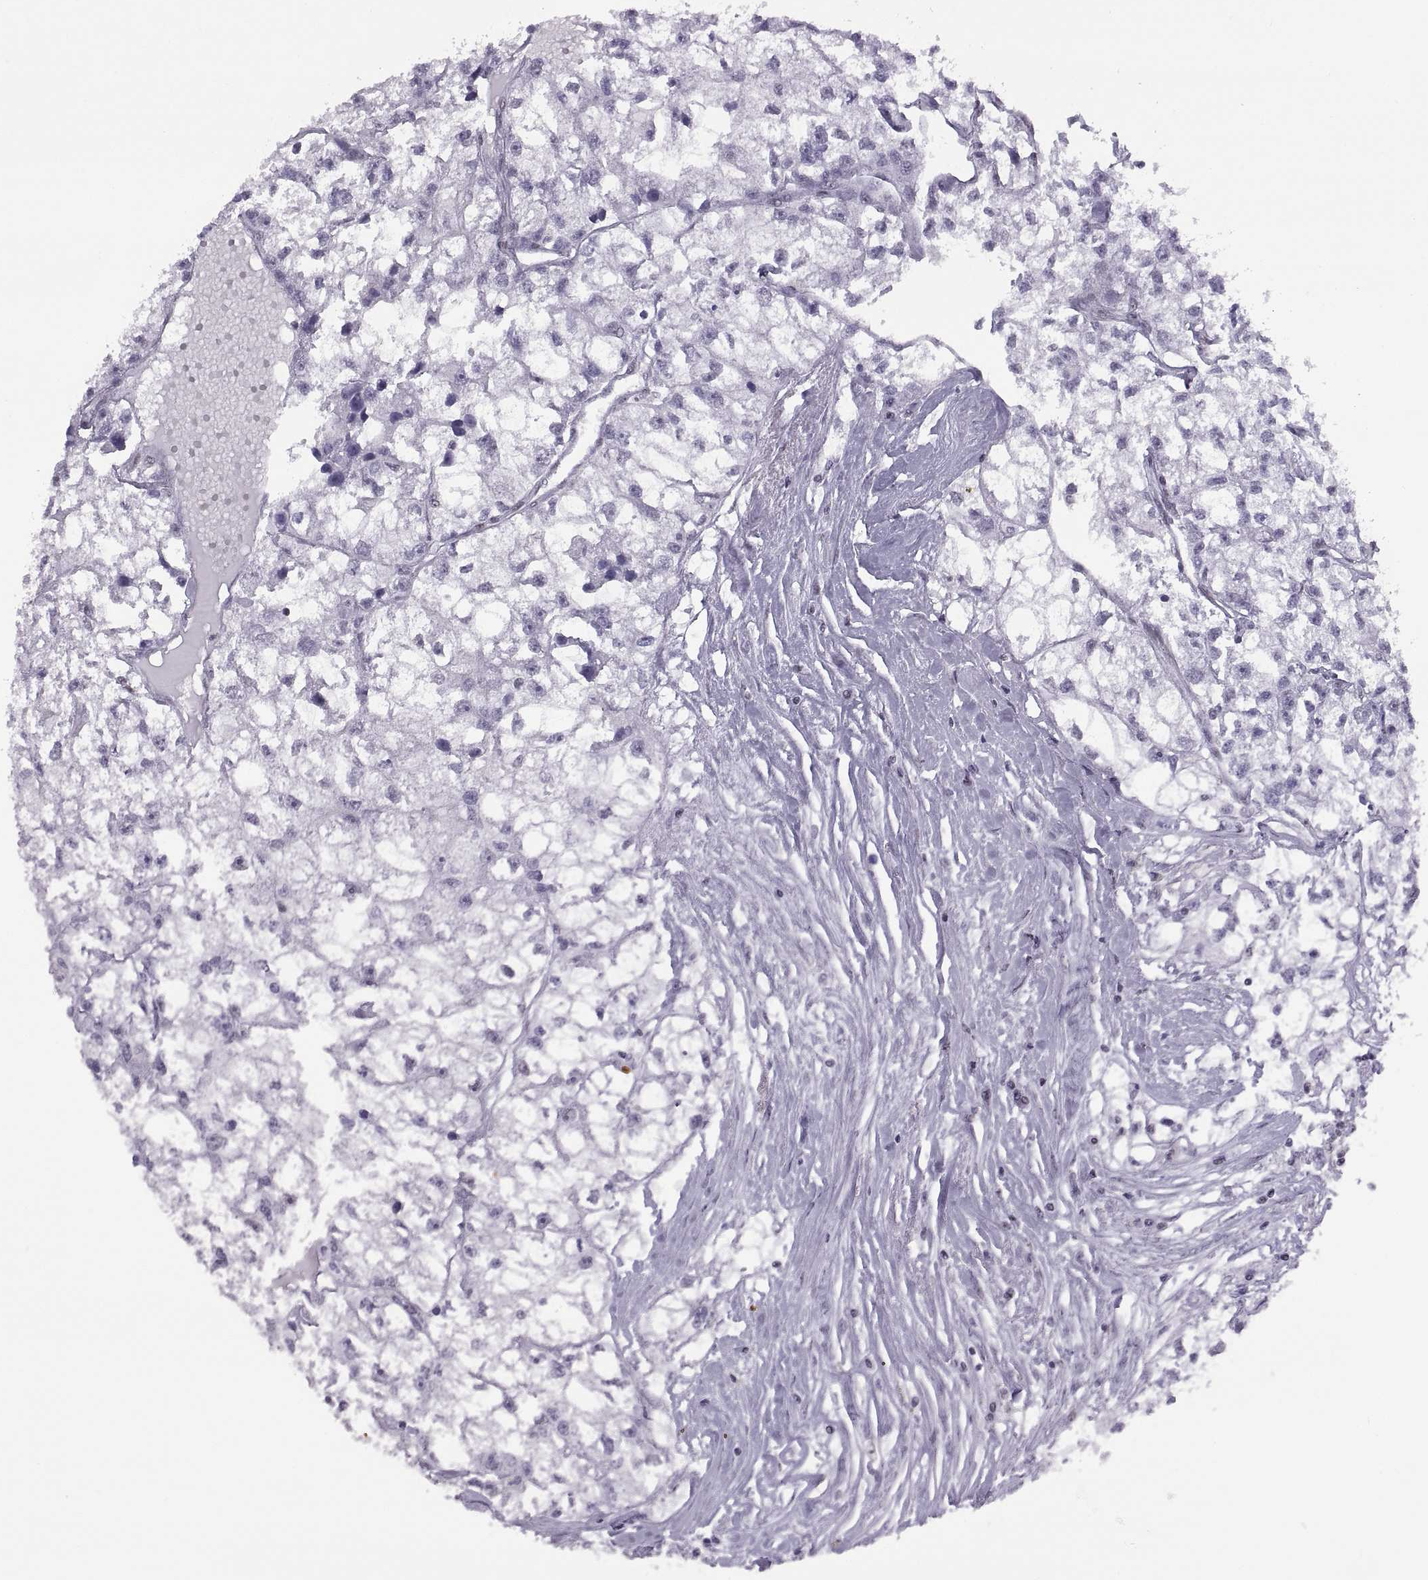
{"staining": {"intensity": "negative", "quantity": "none", "location": "none"}, "tissue": "renal cancer", "cell_type": "Tumor cells", "image_type": "cancer", "snomed": [{"axis": "morphology", "description": "Adenocarcinoma, NOS"}, {"axis": "topography", "description": "Kidney"}], "caption": "Renal cancer was stained to show a protein in brown. There is no significant expression in tumor cells. (DAB (3,3'-diaminobenzidine) IHC visualized using brightfield microscopy, high magnification).", "gene": "CARTPT", "patient": {"sex": "male", "age": 56}}